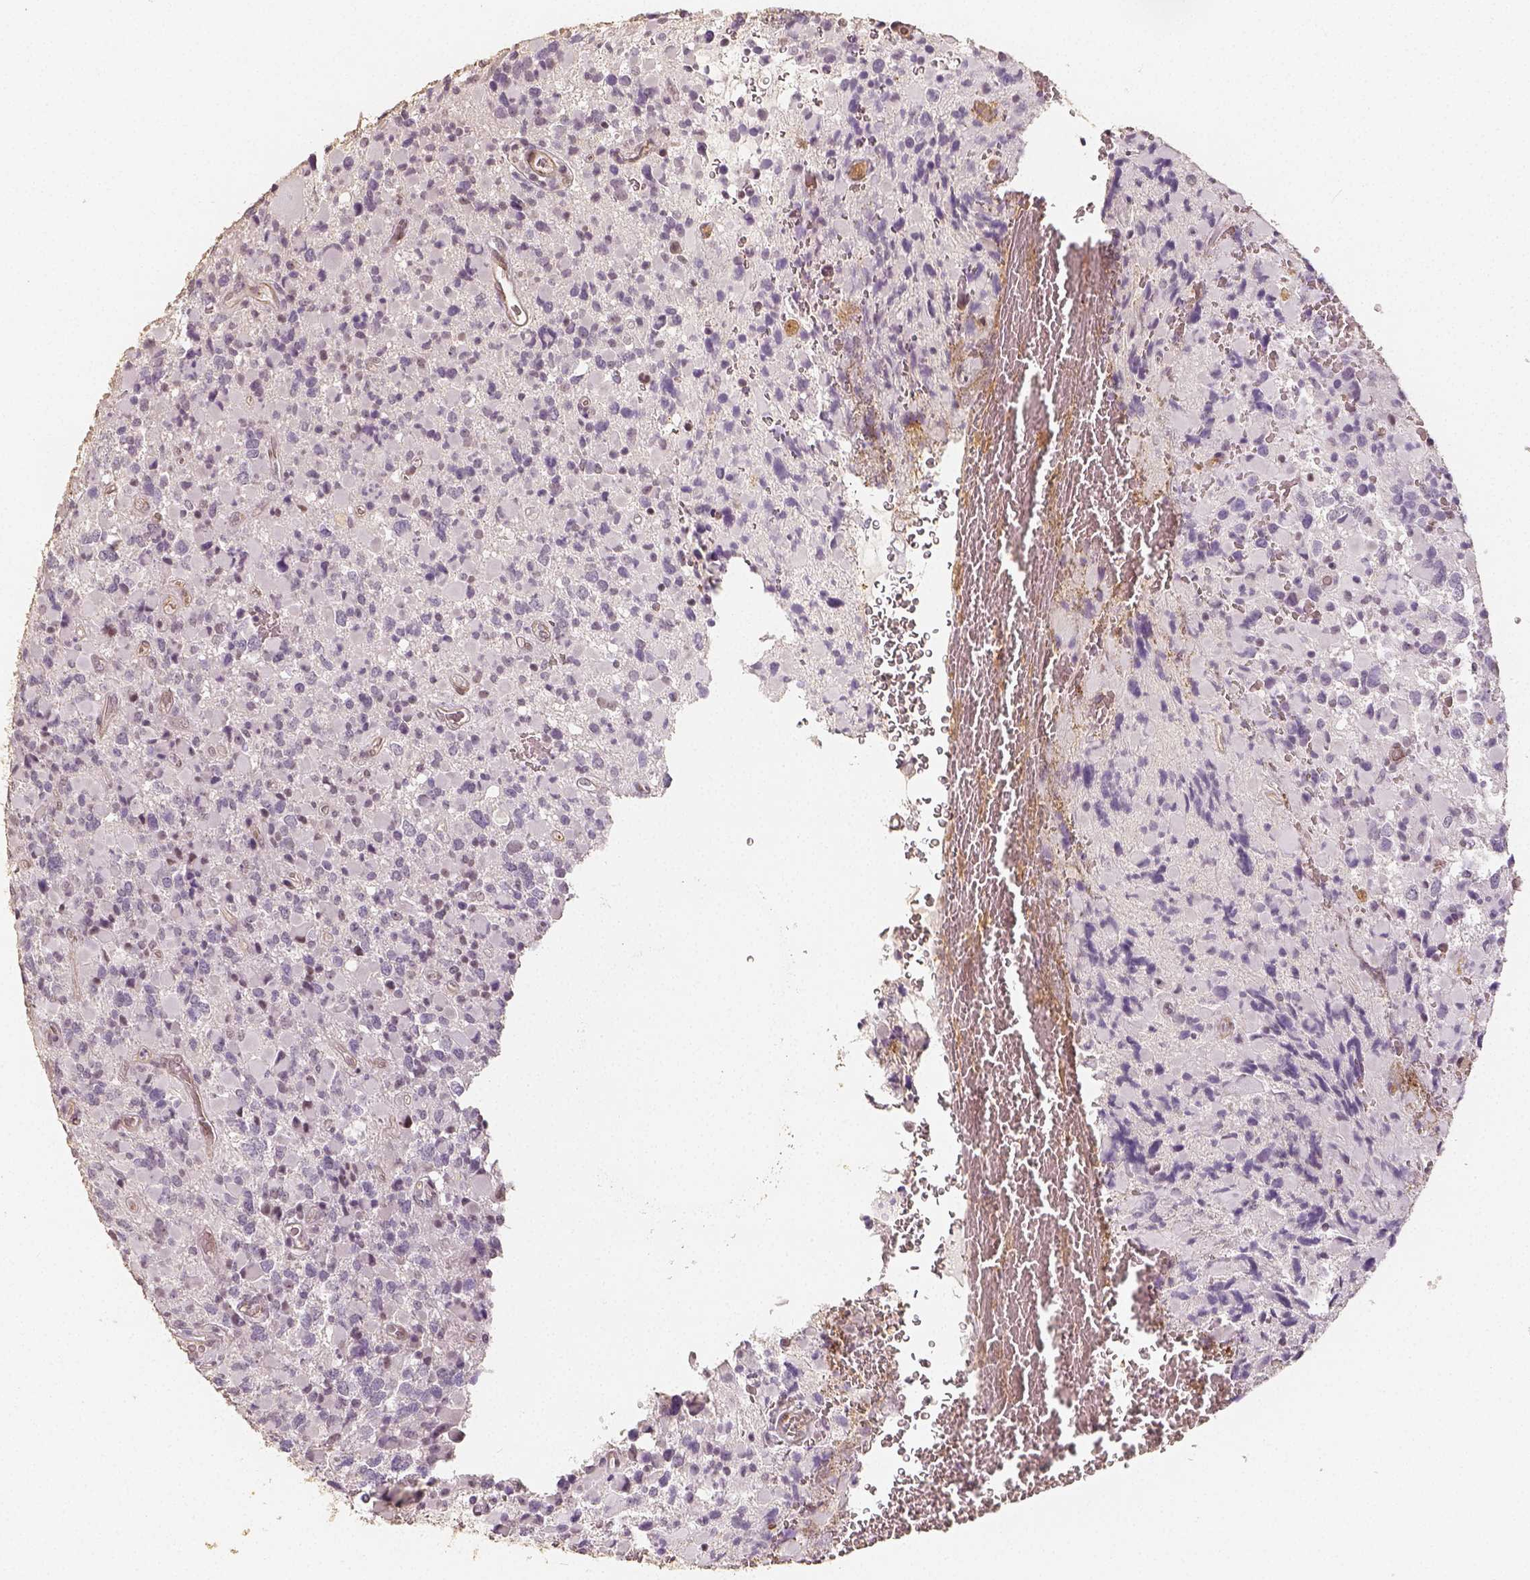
{"staining": {"intensity": "negative", "quantity": "none", "location": "none"}, "tissue": "glioma", "cell_type": "Tumor cells", "image_type": "cancer", "snomed": [{"axis": "morphology", "description": "Glioma, malignant, High grade"}, {"axis": "topography", "description": "Brain"}], "caption": "The histopathology image reveals no significant staining in tumor cells of glioma.", "gene": "HDAC1", "patient": {"sex": "female", "age": 40}}